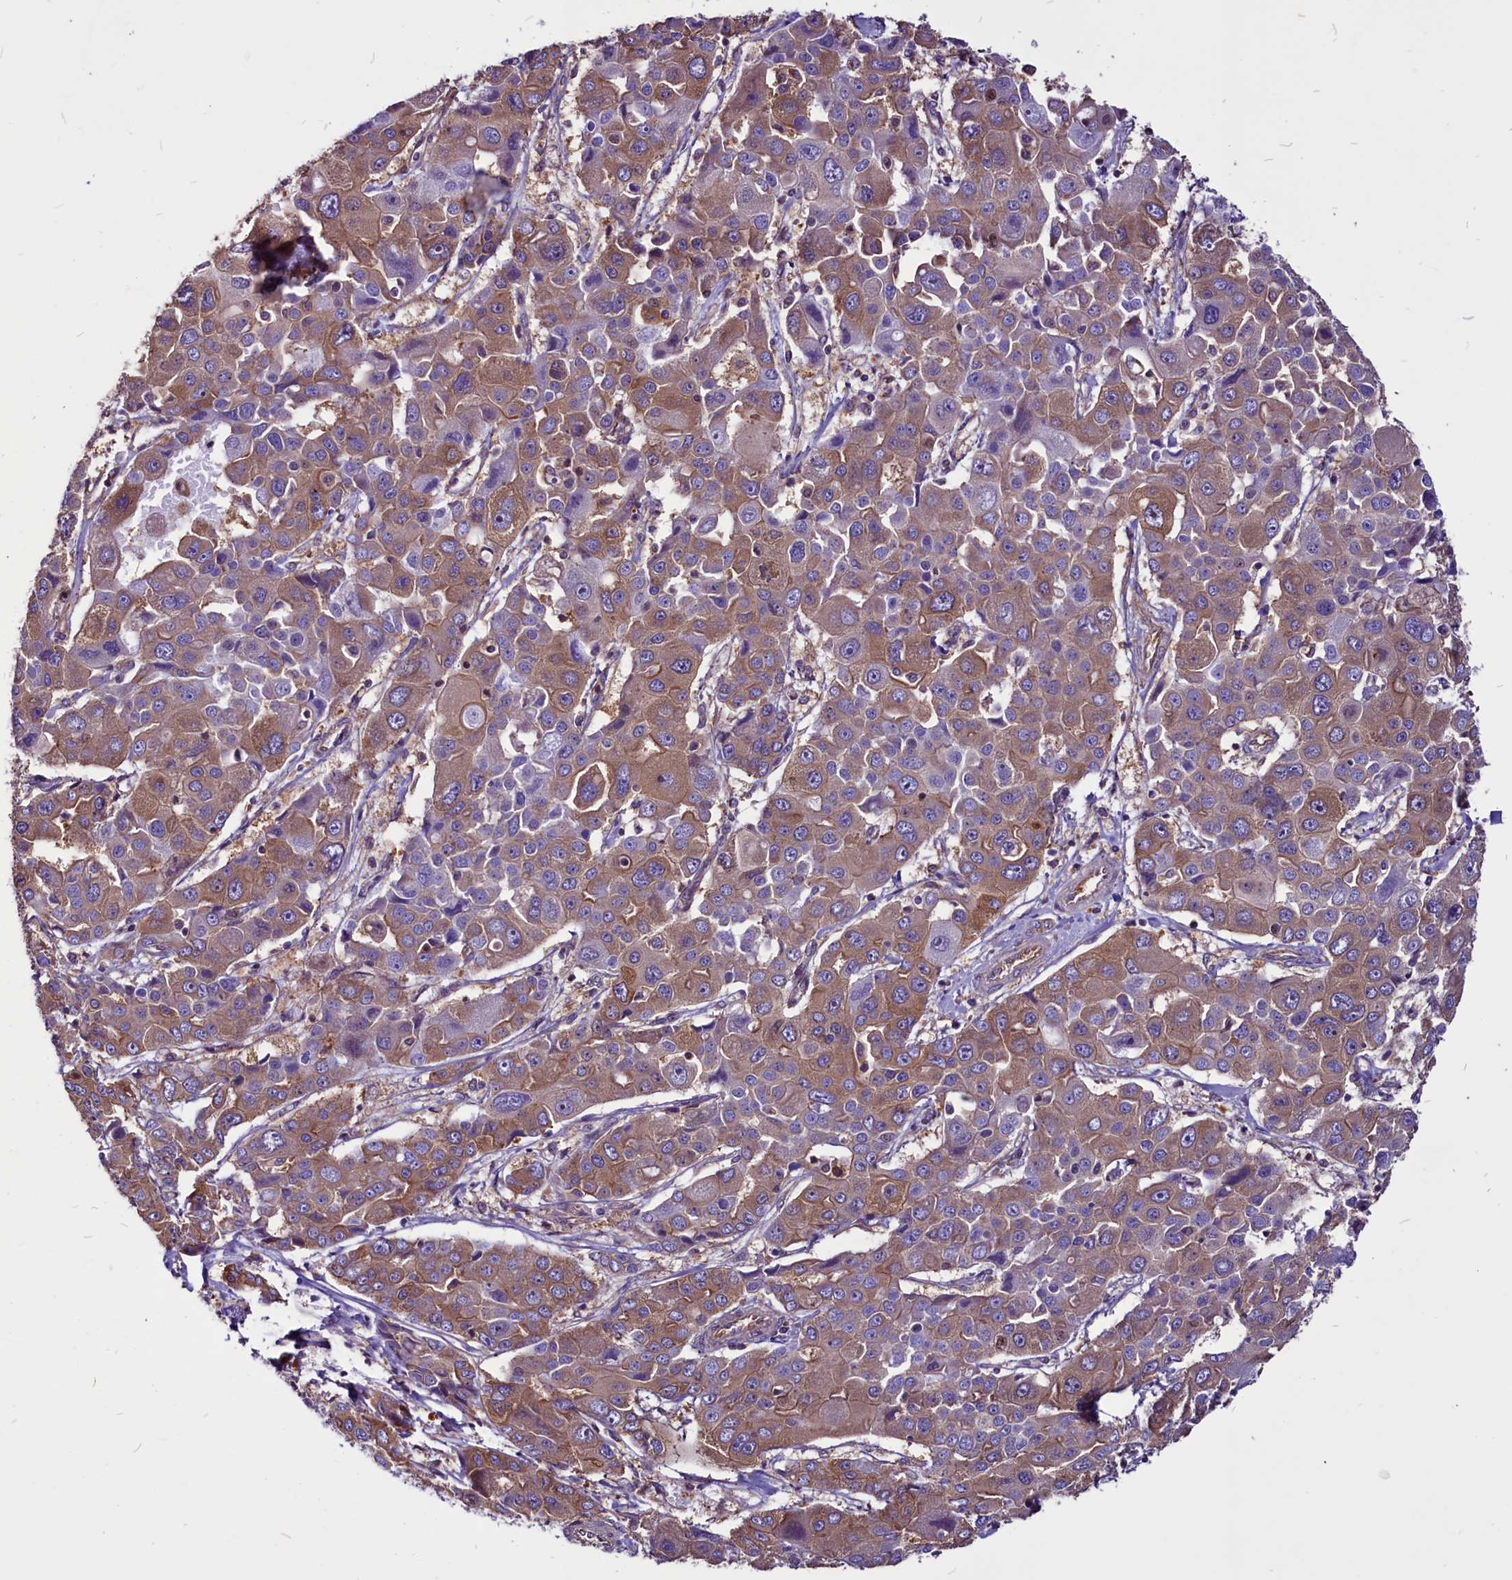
{"staining": {"intensity": "moderate", "quantity": ">75%", "location": "cytoplasmic/membranous"}, "tissue": "liver cancer", "cell_type": "Tumor cells", "image_type": "cancer", "snomed": [{"axis": "morphology", "description": "Cholangiocarcinoma"}, {"axis": "topography", "description": "Liver"}], "caption": "Cholangiocarcinoma (liver) stained with DAB (3,3'-diaminobenzidine) IHC displays medium levels of moderate cytoplasmic/membranous staining in approximately >75% of tumor cells. (IHC, brightfield microscopy, high magnification).", "gene": "EIF3G", "patient": {"sex": "male", "age": 67}}